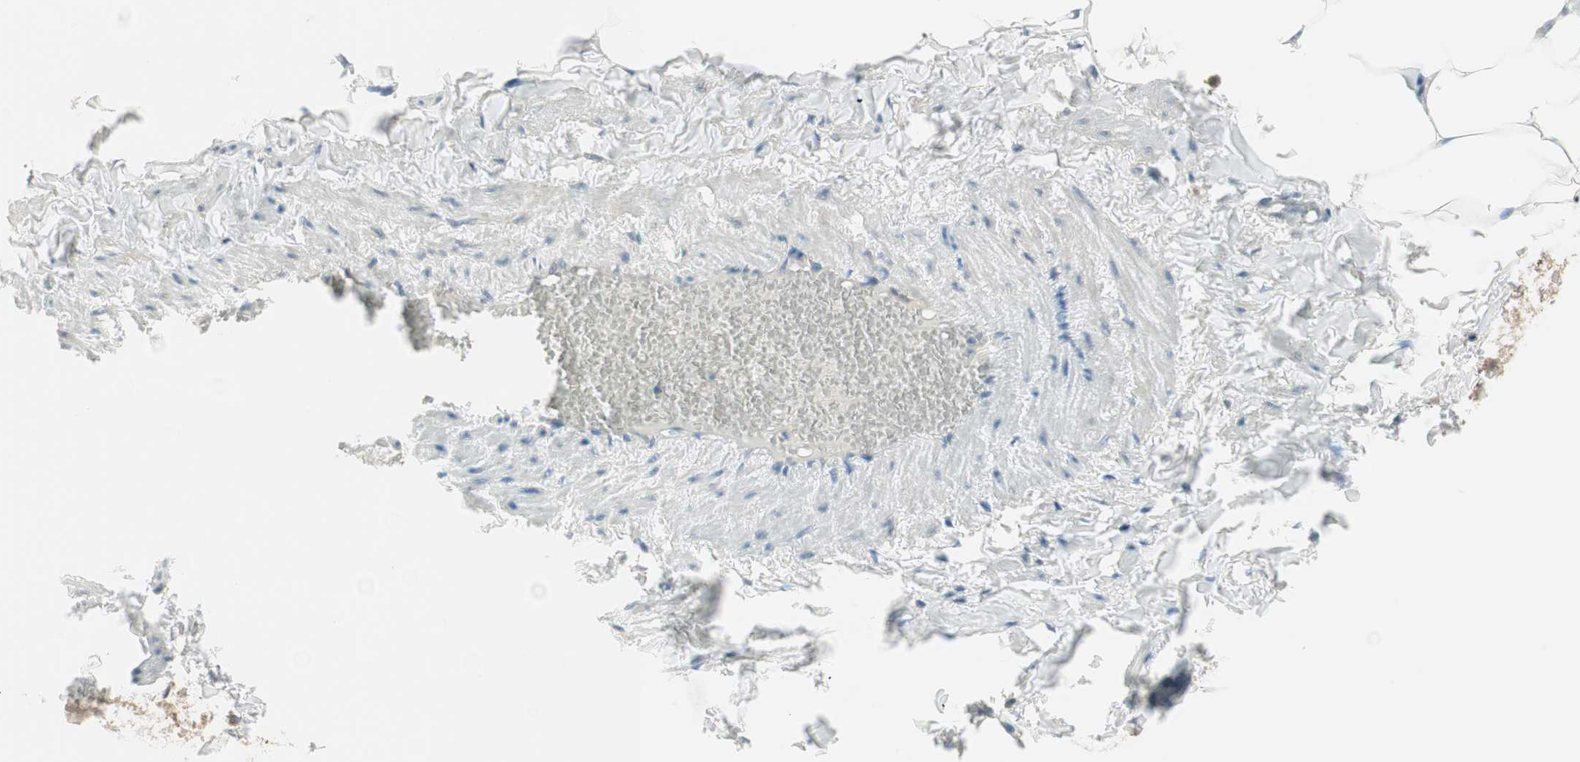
{"staining": {"intensity": "moderate", "quantity": ">75%", "location": "cytoplasmic/membranous"}, "tissue": "adipose tissue", "cell_type": "Adipocytes", "image_type": "normal", "snomed": [{"axis": "morphology", "description": "Normal tissue, NOS"}, {"axis": "topography", "description": "Vascular tissue"}], "caption": "Adipocytes show medium levels of moderate cytoplasmic/membranous staining in about >75% of cells in unremarkable human adipose tissue. The staining is performed using DAB (3,3'-diaminobenzidine) brown chromogen to label protein expression. The nuclei are counter-stained blue using hematoxylin.", "gene": "GALT", "patient": {"sex": "male", "age": 41}}